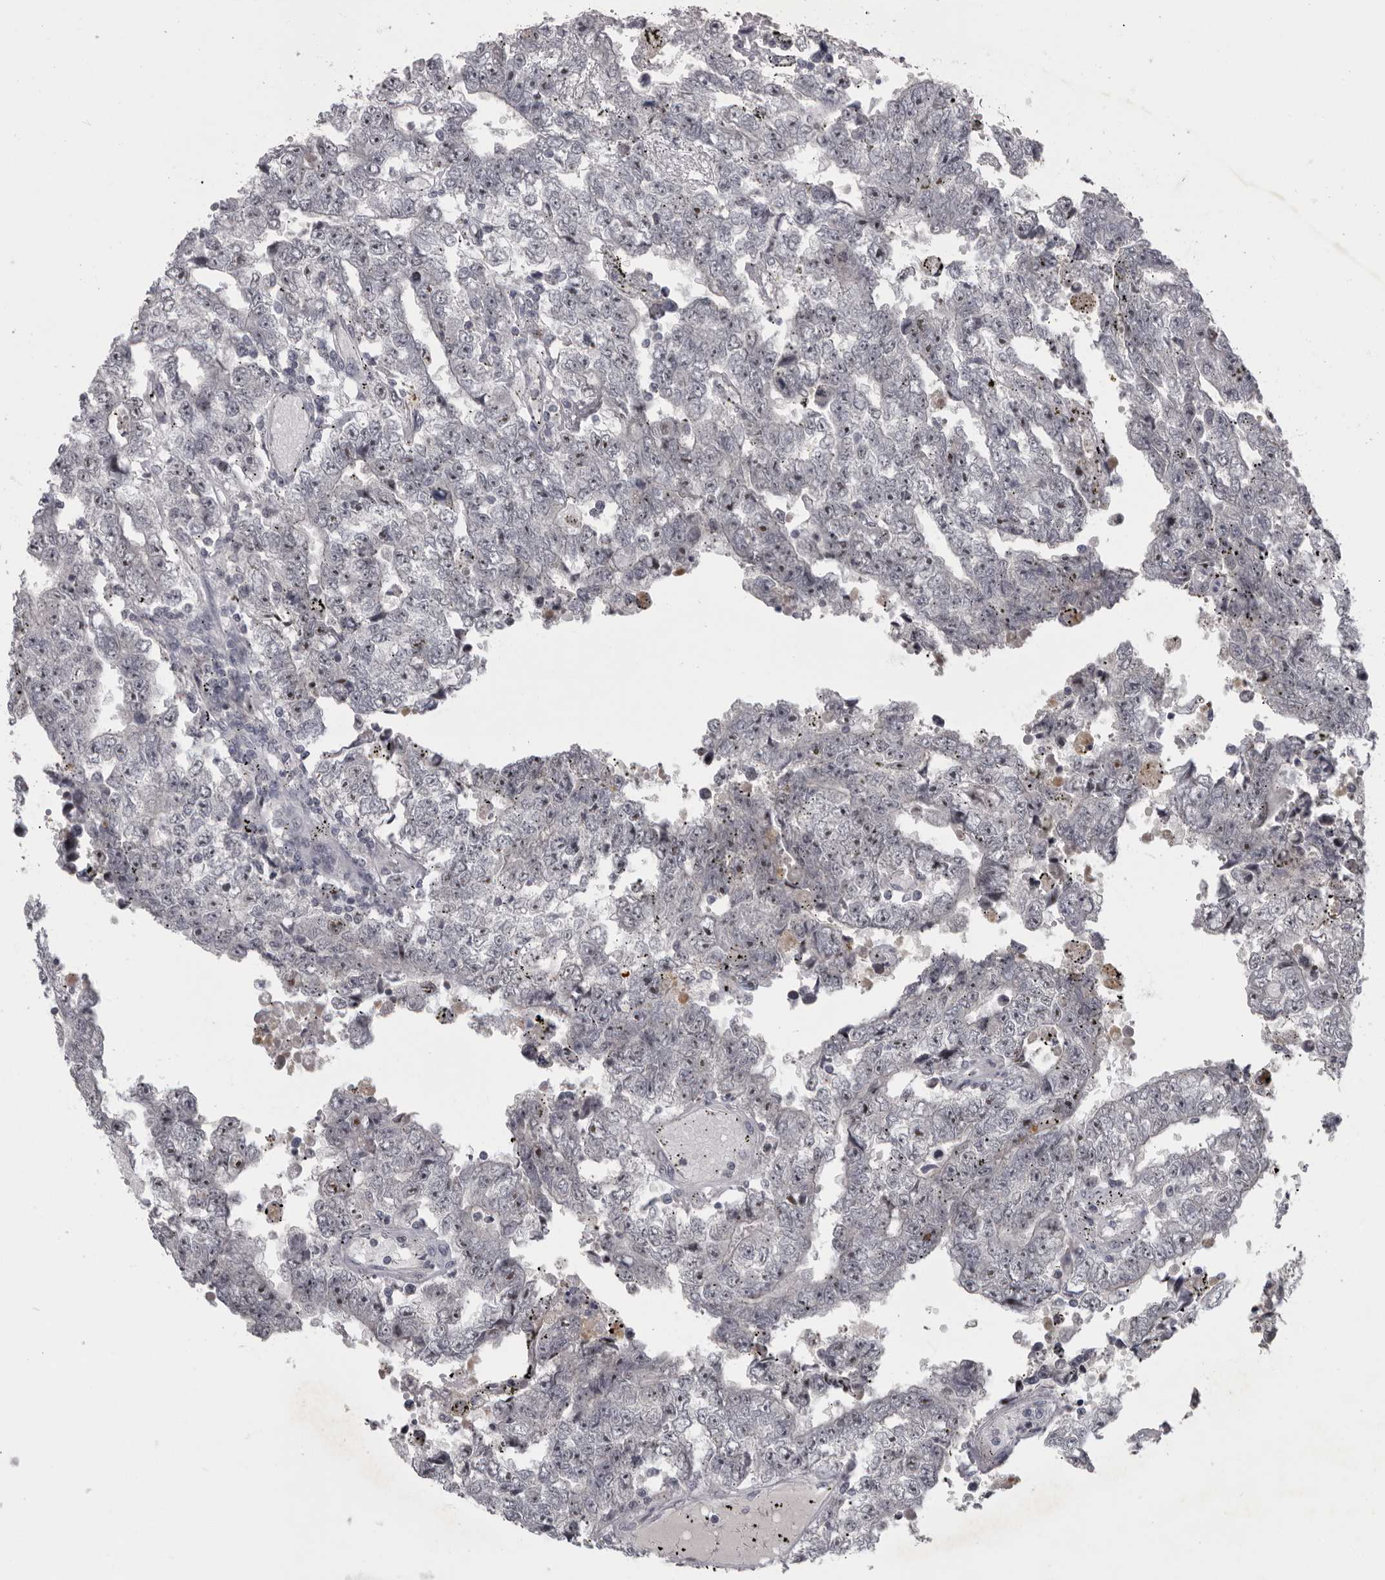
{"staining": {"intensity": "negative", "quantity": "none", "location": "none"}, "tissue": "testis cancer", "cell_type": "Tumor cells", "image_type": "cancer", "snomed": [{"axis": "morphology", "description": "Carcinoma, Embryonal, NOS"}, {"axis": "topography", "description": "Testis"}], "caption": "There is no significant positivity in tumor cells of embryonal carcinoma (testis). The staining is performed using DAB brown chromogen with nuclei counter-stained in using hematoxylin.", "gene": "MRTO4", "patient": {"sex": "male", "age": 25}}